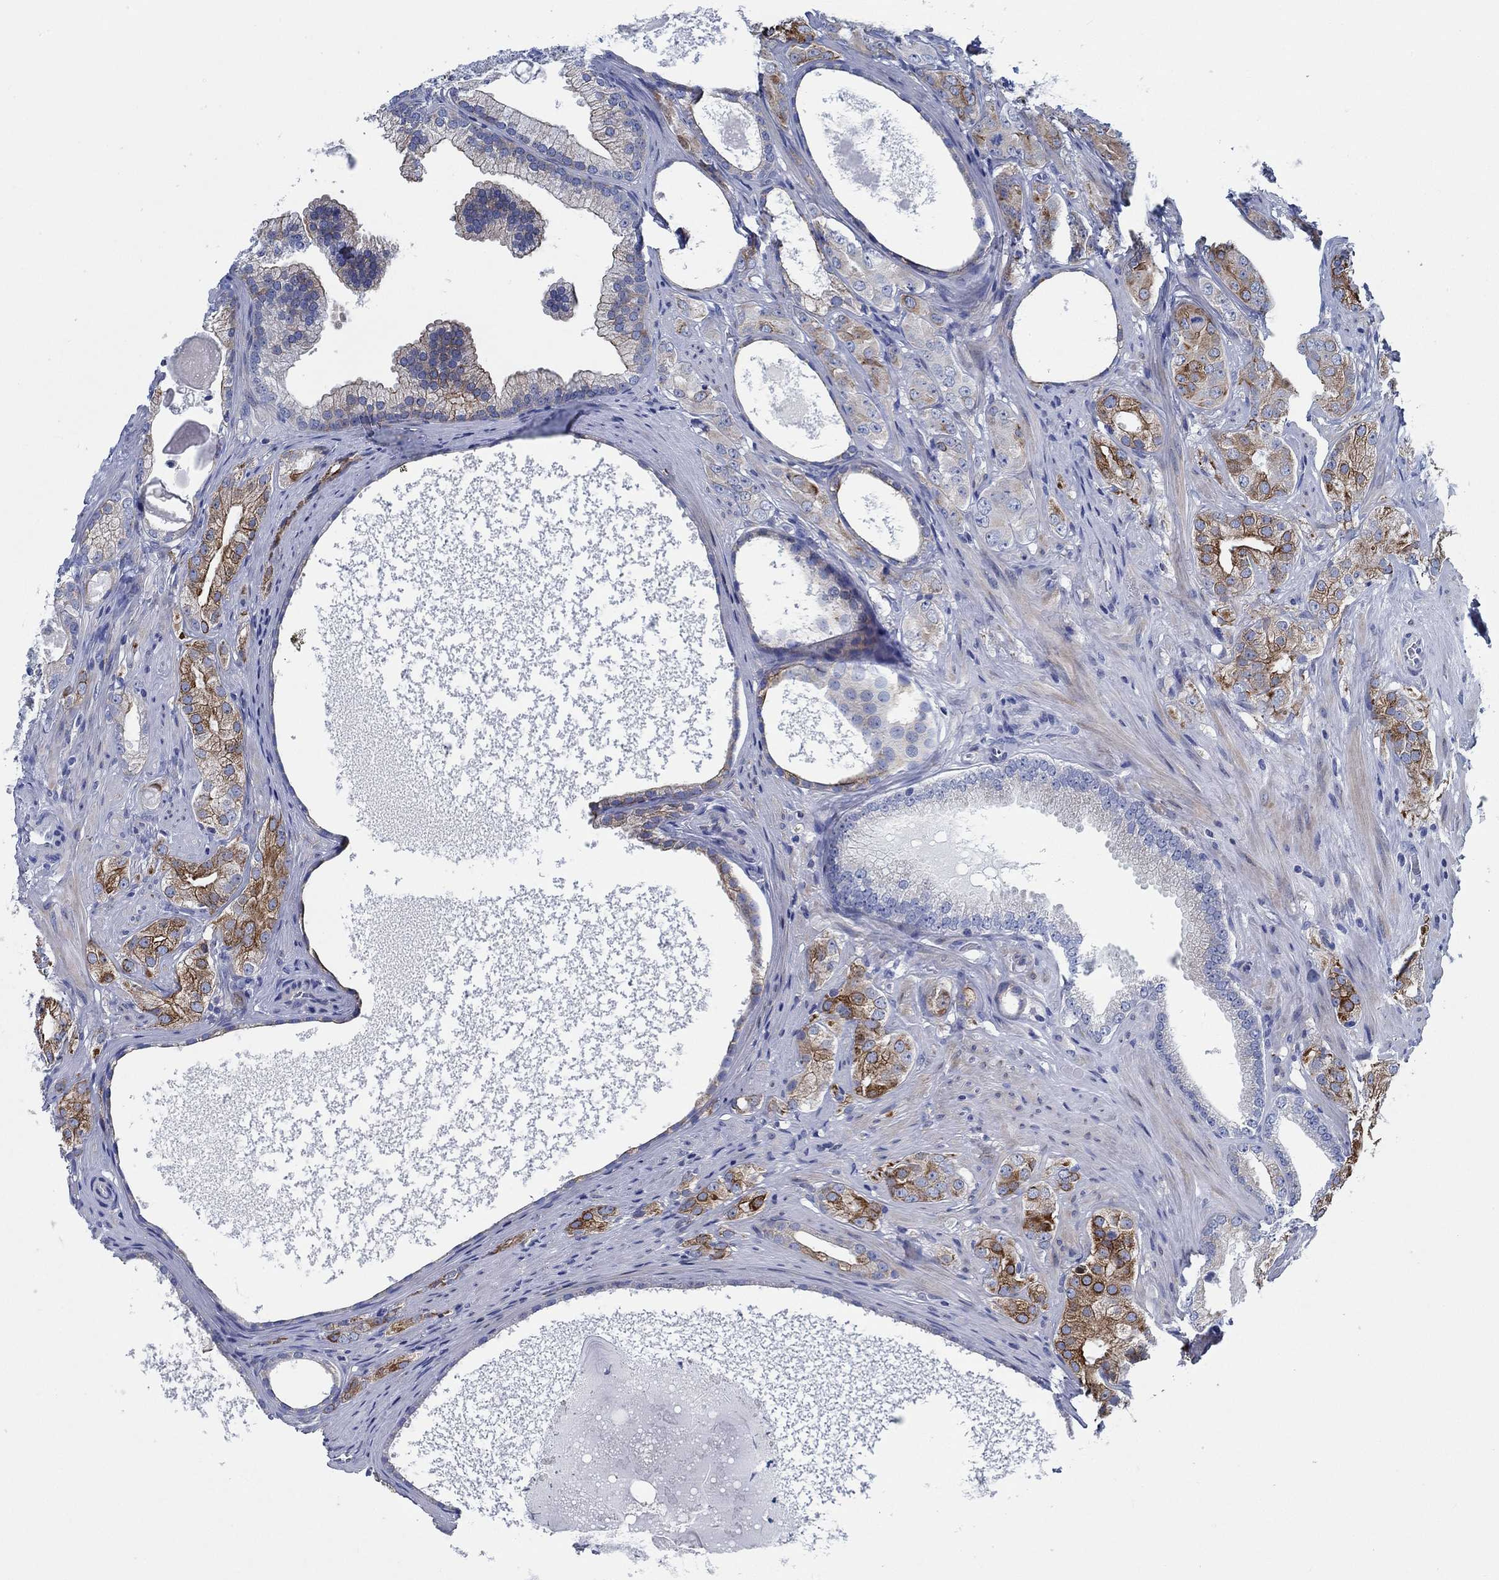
{"staining": {"intensity": "strong", "quantity": "<25%", "location": "cytoplasmic/membranous"}, "tissue": "prostate cancer", "cell_type": "Tumor cells", "image_type": "cancer", "snomed": [{"axis": "morphology", "description": "Adenocarcinoma, High grade"}, {"axis": "topography", "description": "Prostate and seminal vesicle, NOS"}], "caption": "Immunohistochemistry of human prostate adenocarcinoma (high-grade) displays medium levels of strong cytoplasmic/membranous staining in approximately <25% of tumor cells.", "gene": "SVEP1", "patient": {"sex": "male", "age": 62}}